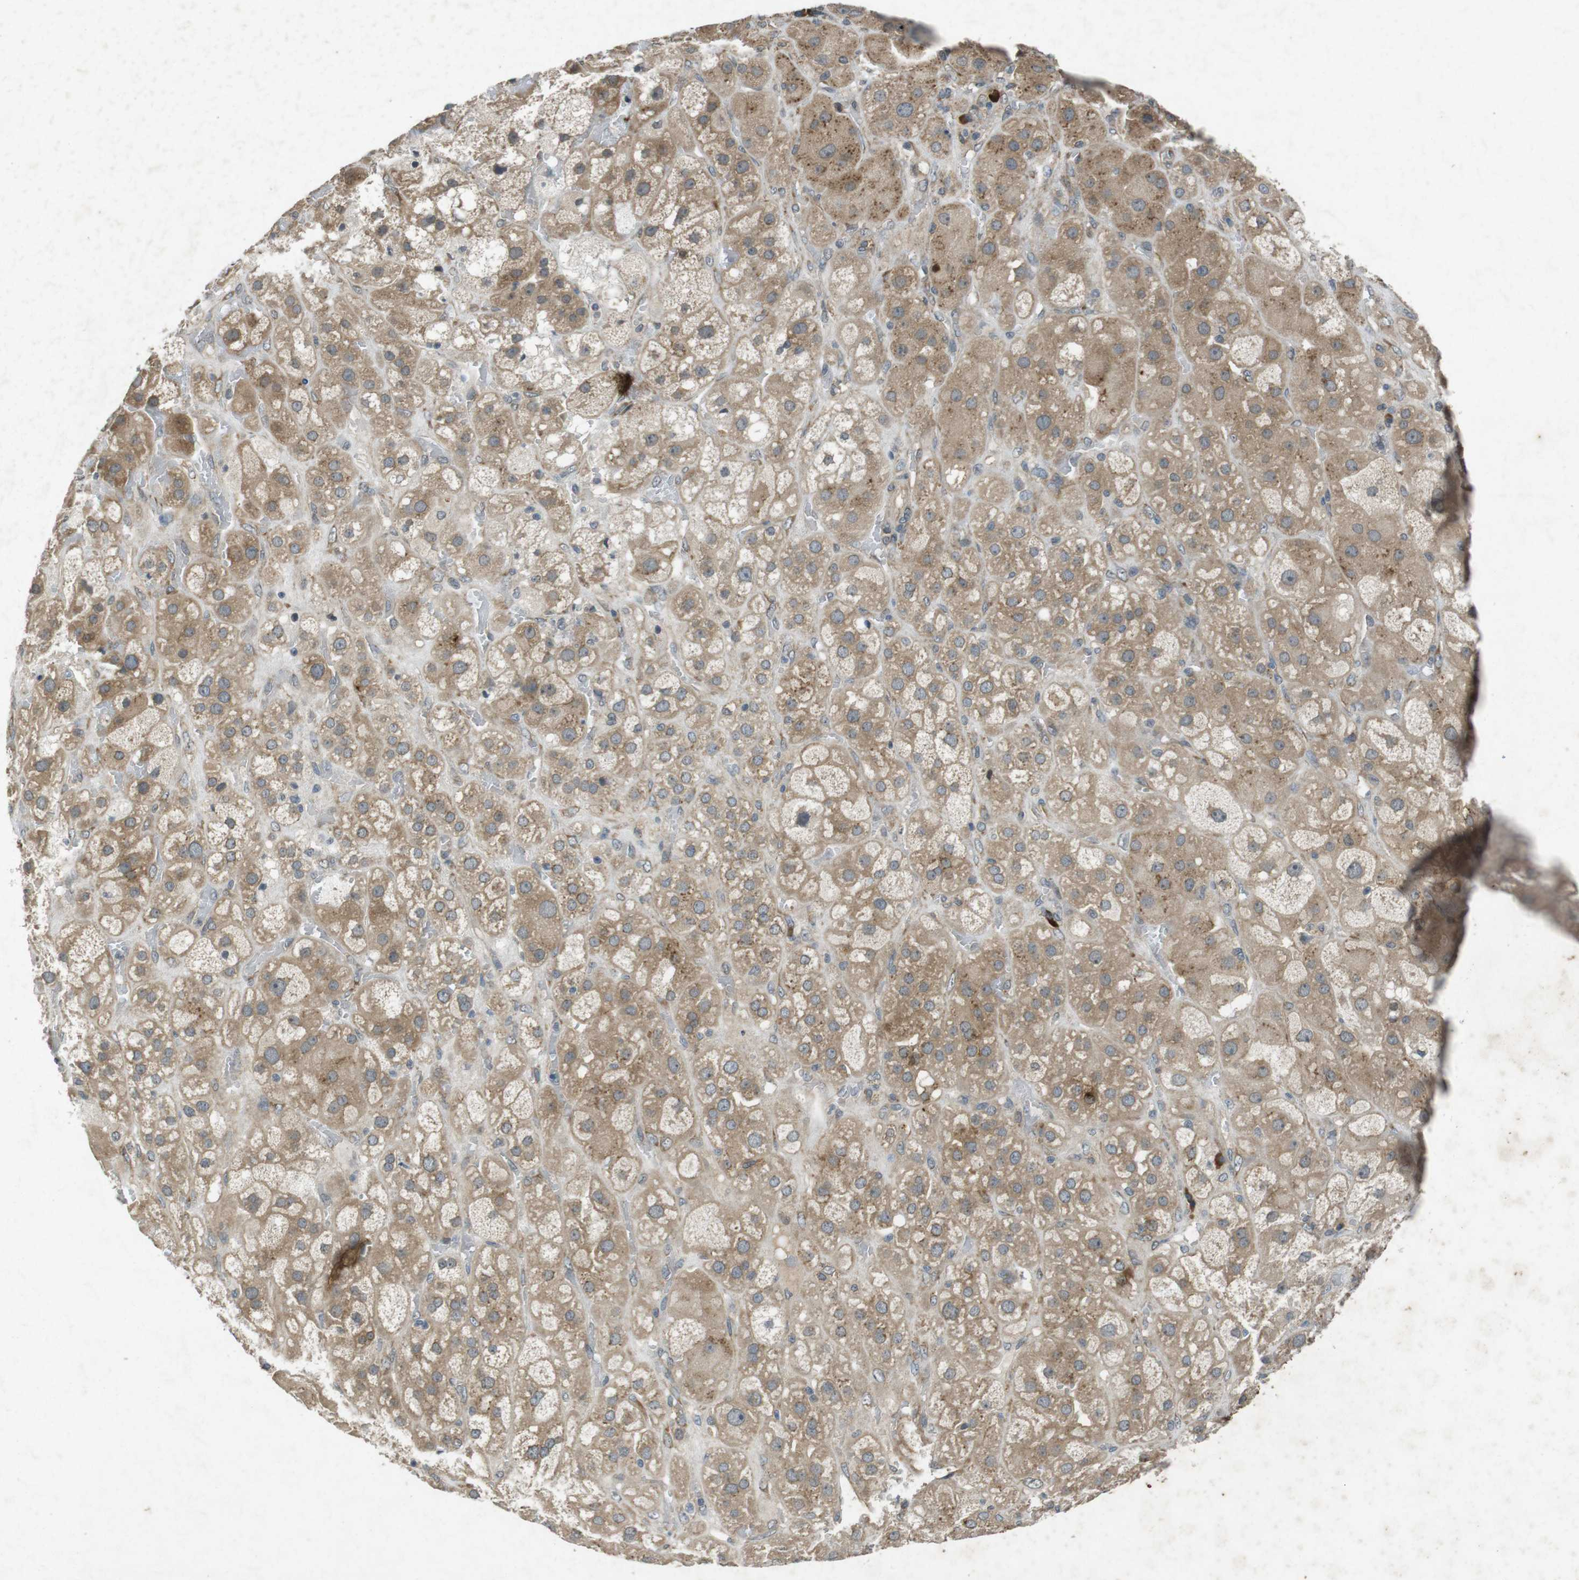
{"staining": {"intensity": "moderate", "quantity": ">75%", "location": "cytoplasmic/membranous"}, "tissue": "adrenal gland", "cell_type": "Glandular cells", "image_type": "normal", "snomed": [{"axis": "morphology", "description": "Normal tissue, NOS"}, {"axis": "topography", "description": "Adrenal gland"}], "caption": "A high-resolution histopathology image shows immunohistochemistry staining of normal adrenal gland, which exhibits moderate cytoplasmic/membranous staining in about >75% of glandular cells.", "gene": "FLCN", "patient": {"sex": "female", "age": 47}}